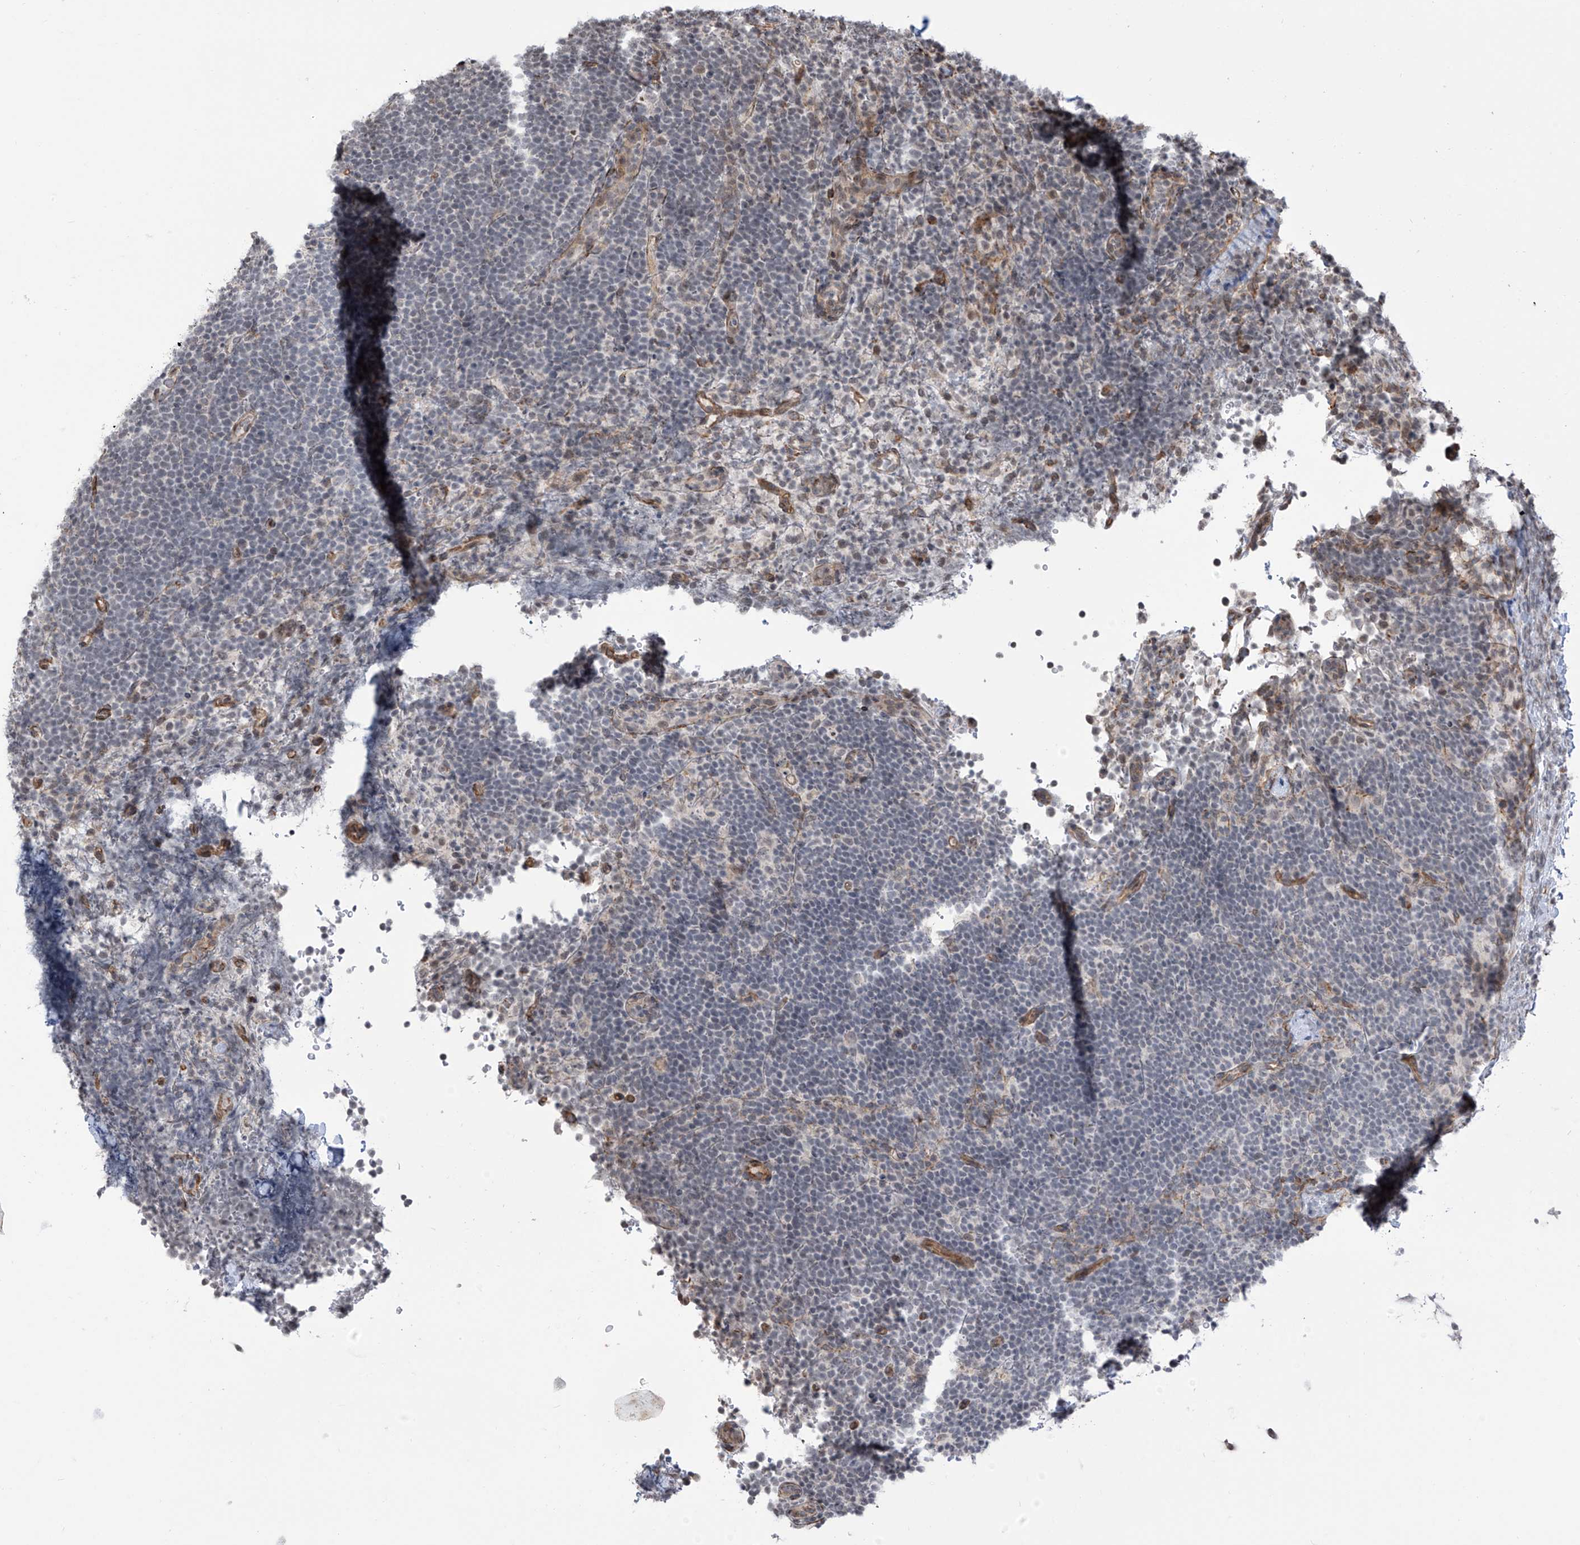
{"staining": {"intensity": "negative", "quantity": "none", "location": "none"}, "tissue": "lymphoma", "cell_type": "Tumor cells", "image_type": "cancer", "snomed": [{"axis": "morphology", "description": "Malignant lymphoma, non-Hodgkin's type, High grade"}, {"axis": "topography", "description": "Lymph node"}], "caption": "Immunohistochemical staining of lymphoma shows no significant positivity in tumor cells. The staining was performed using DAB (3,3'-diaminobenzidine) to visualize the protein expression in brown, while the nuclei were stained in blue with hematoxylin (Magnification: 20x).", "gene": "METAP1D", "patient": {"sex": "male", "age": 13}}